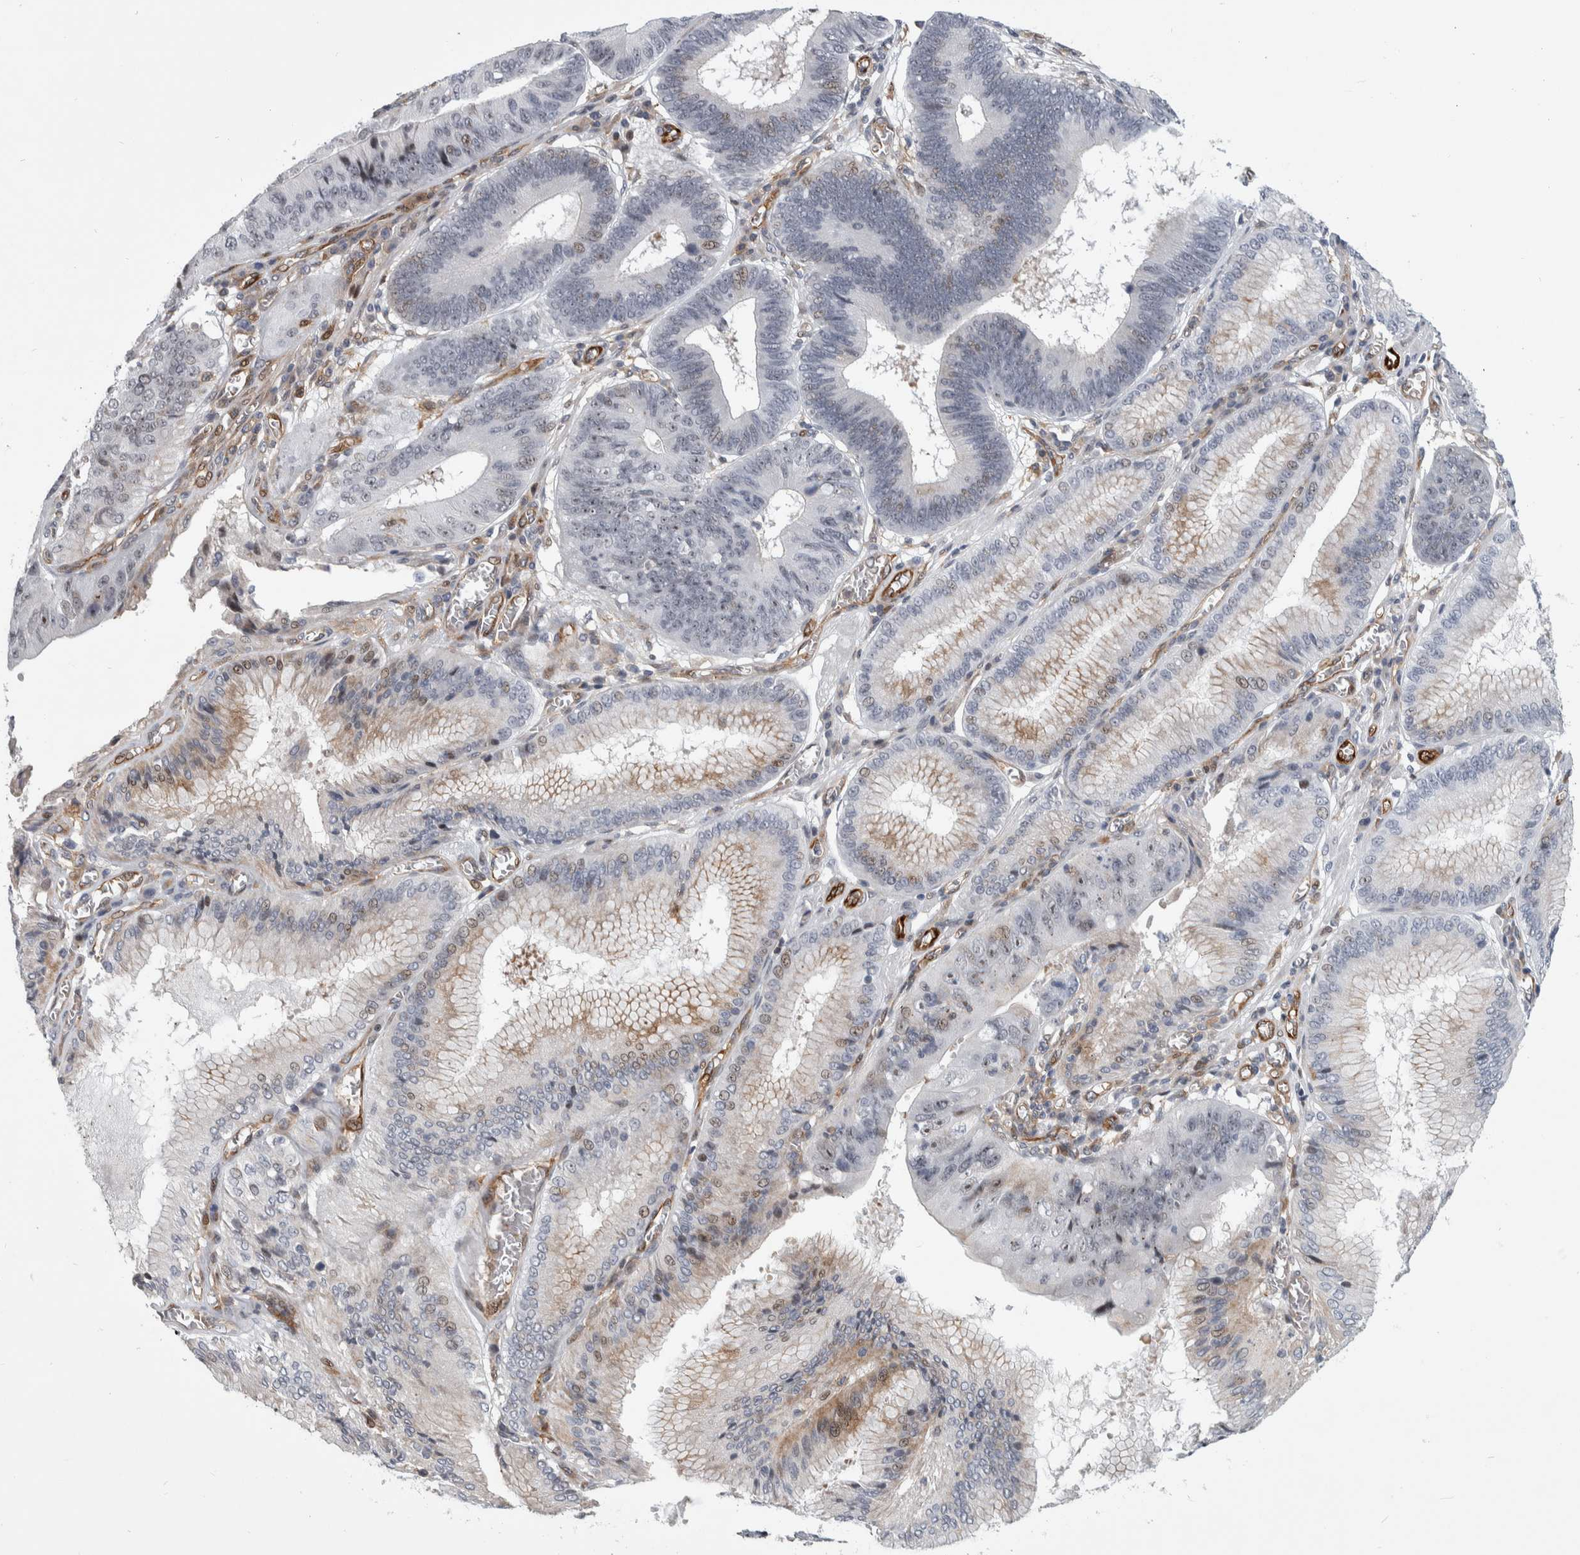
{"staining": {"intensity": "moderate", "quantity": "25%-75%", "location": "nuclear"}, "tissue": "stomach cancer", "cell_type": "Tumor cells", "image_type": "cancer", "snomed": [{"axis": "morphology", "description": "Adenocarcinoma, NOS"}, {"axis": "topography", "description": "Stomach"}], "caption": "This micrograph displays stomach cancer (adenocarcinoma) stained with immunohistochemistry to label a protein in brown. The nuclear of tumor cells show moderate positivity for the protein. Nuclei are counter-stained blue.", "gene": "MSL1", "patient": {"sex": "male", "age": 59}}